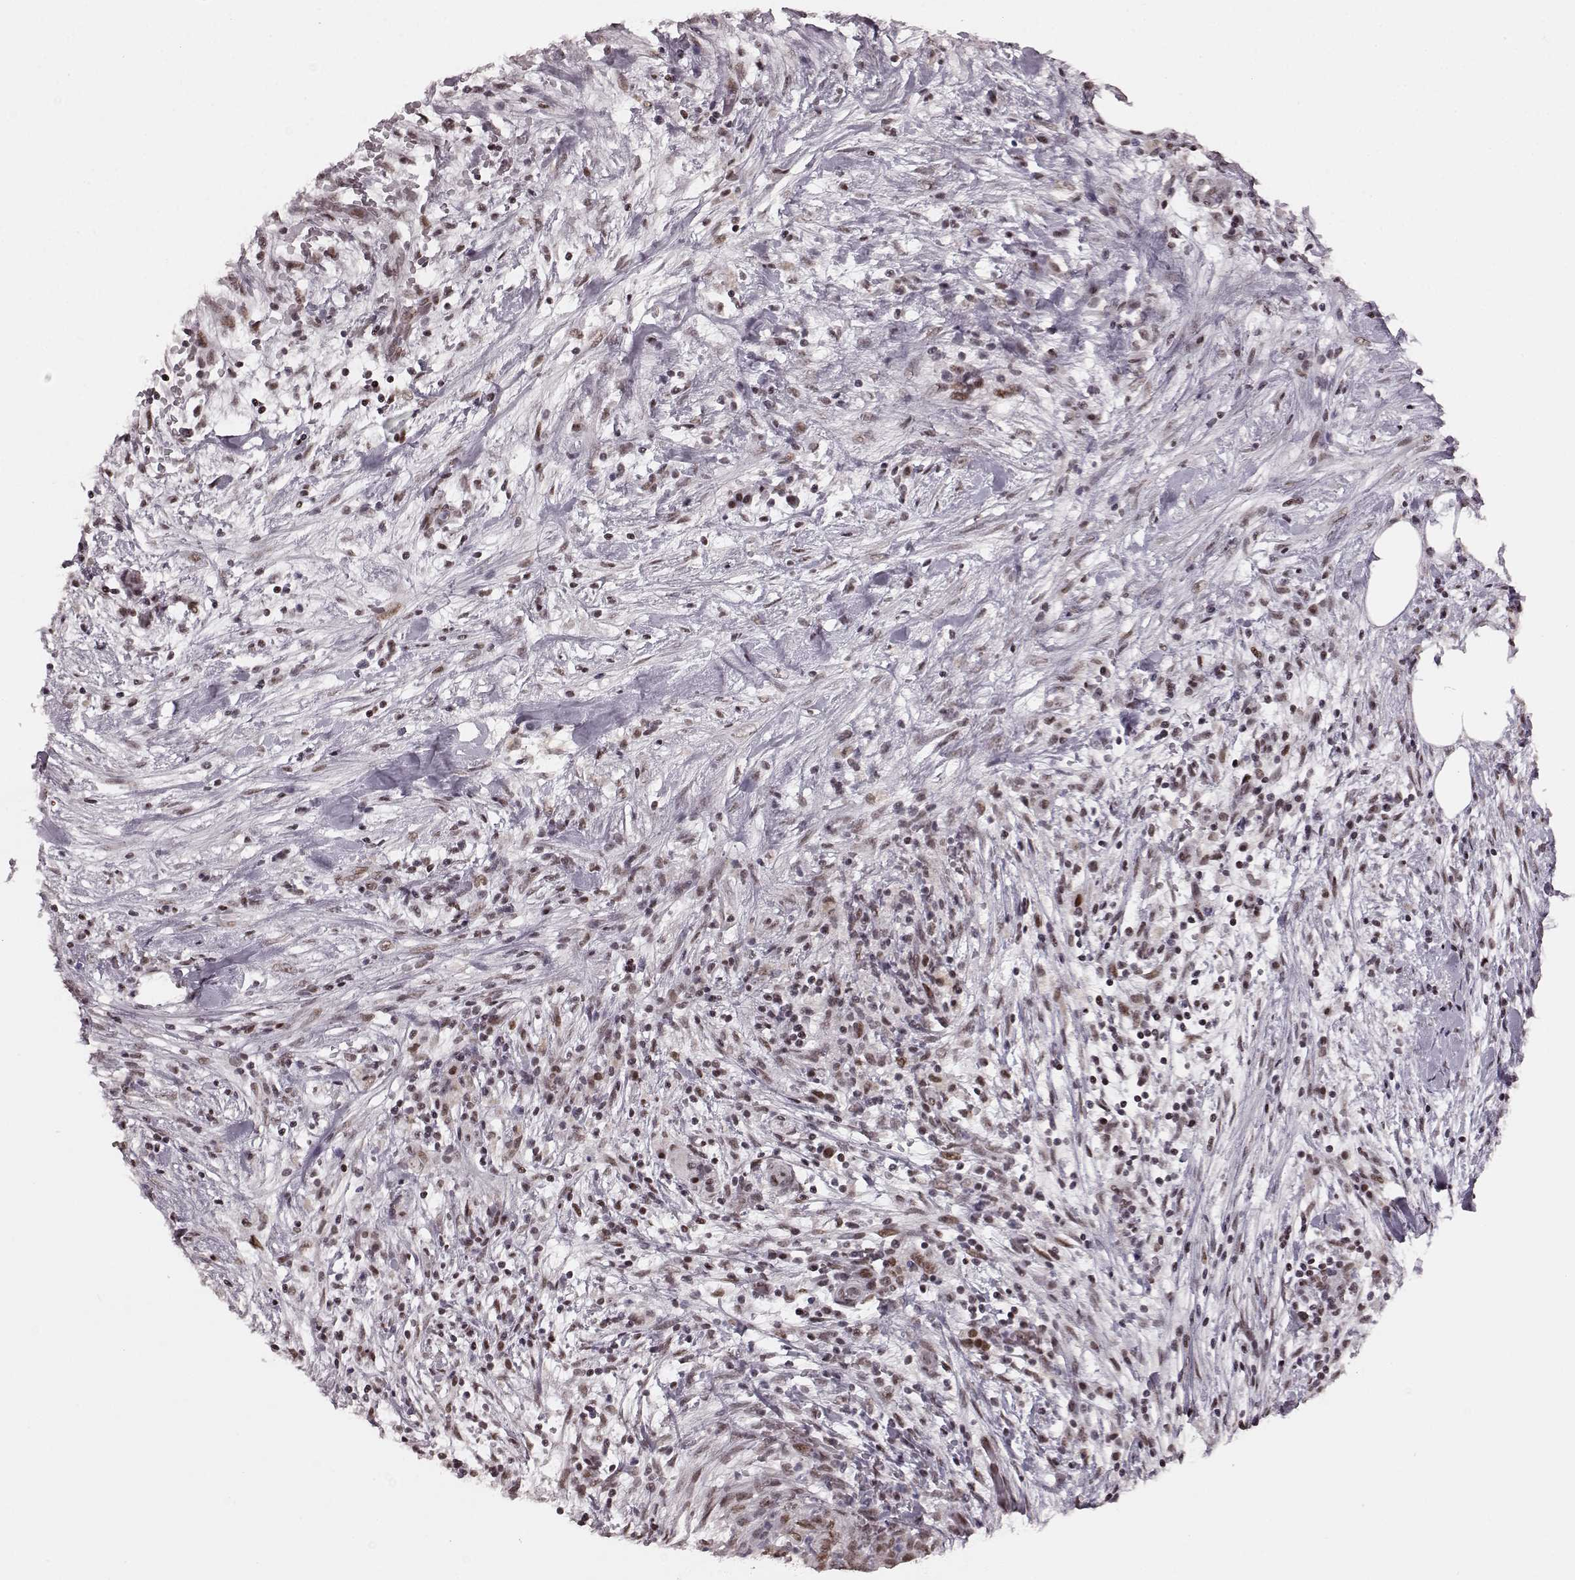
{"staining": {"intensity": "moderate", "quantity": ">75%", "location": "nuclear"}, "tissue": "pancreatic cancer", "cell_type": "Tumor cells", "image_type": "cancer", "snomed": [{"axis": "morphology", "description": "Adenocarcinoma, NOS"}, {"axis": "topography", "description": "Pancreas"}], "caption": "Tumor cells display medium levels of moderate nuclear staining in about >75% of cells in human pancreatic cancer (adenocarcinoma).", "gene": "NR2C1", "patient": {"sex": "male", "age": 44}}